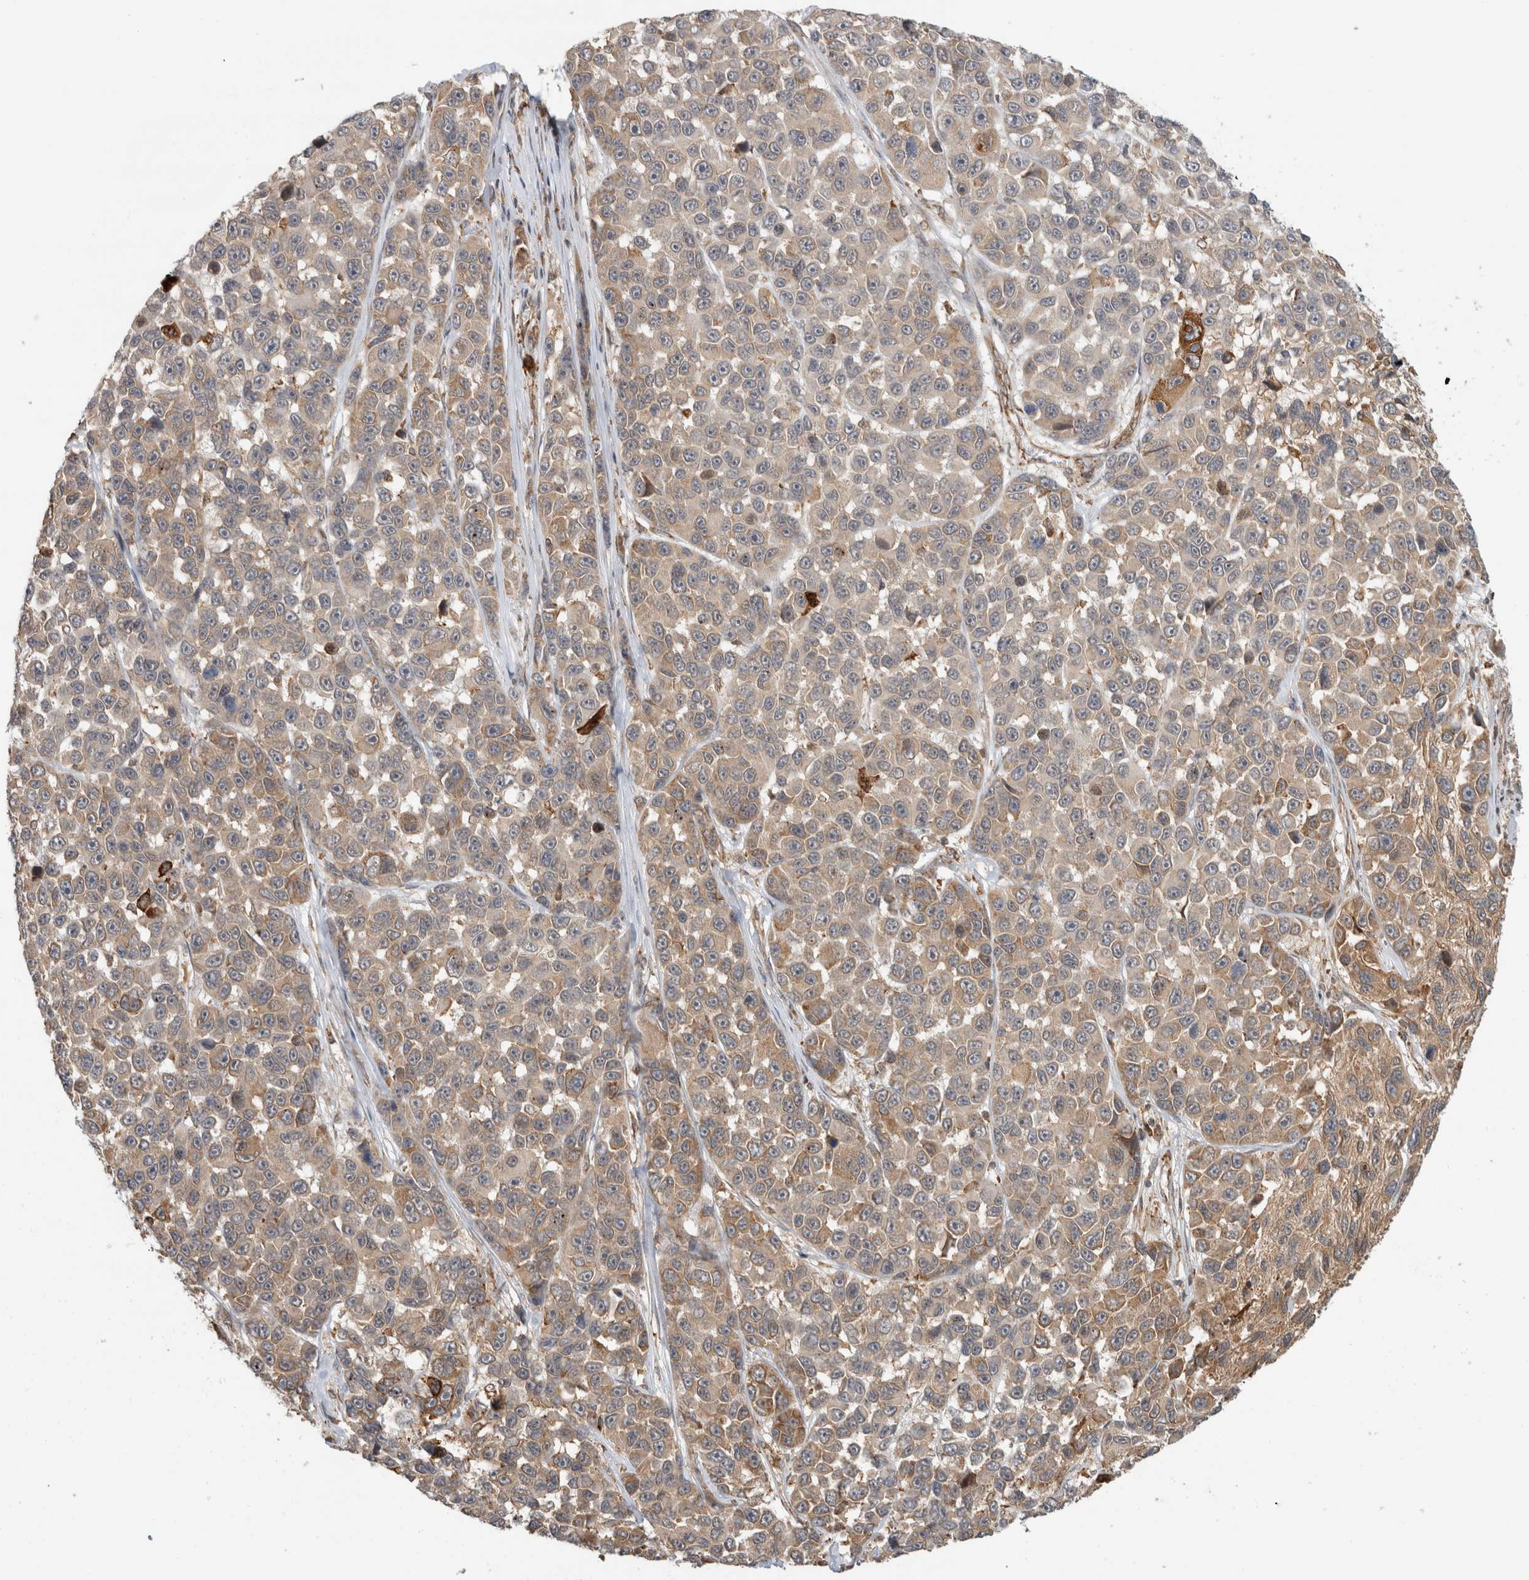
{"staining": {"intensity": "weak", "quantity": "25%-75%", "location": "cytoplasmic/membranous"}, "tissue": "melanoma", "cell_type": "Tumor cells", "image_type": "cancer", "snomed": [{"axis": "morphology", "description": "Malignant melanoma, NOS"}, {"axis": "topography", "description": "Skin"}], "caption": "The photomicrograph exhibits immunohistochemical staining of malignant melanoma. There is weak cytoplasmic/membranous staining is identified in about 25%-75% of tumor cells.", "gene": "MS4A7", "patient": {"sex": "male", "age": 53}}